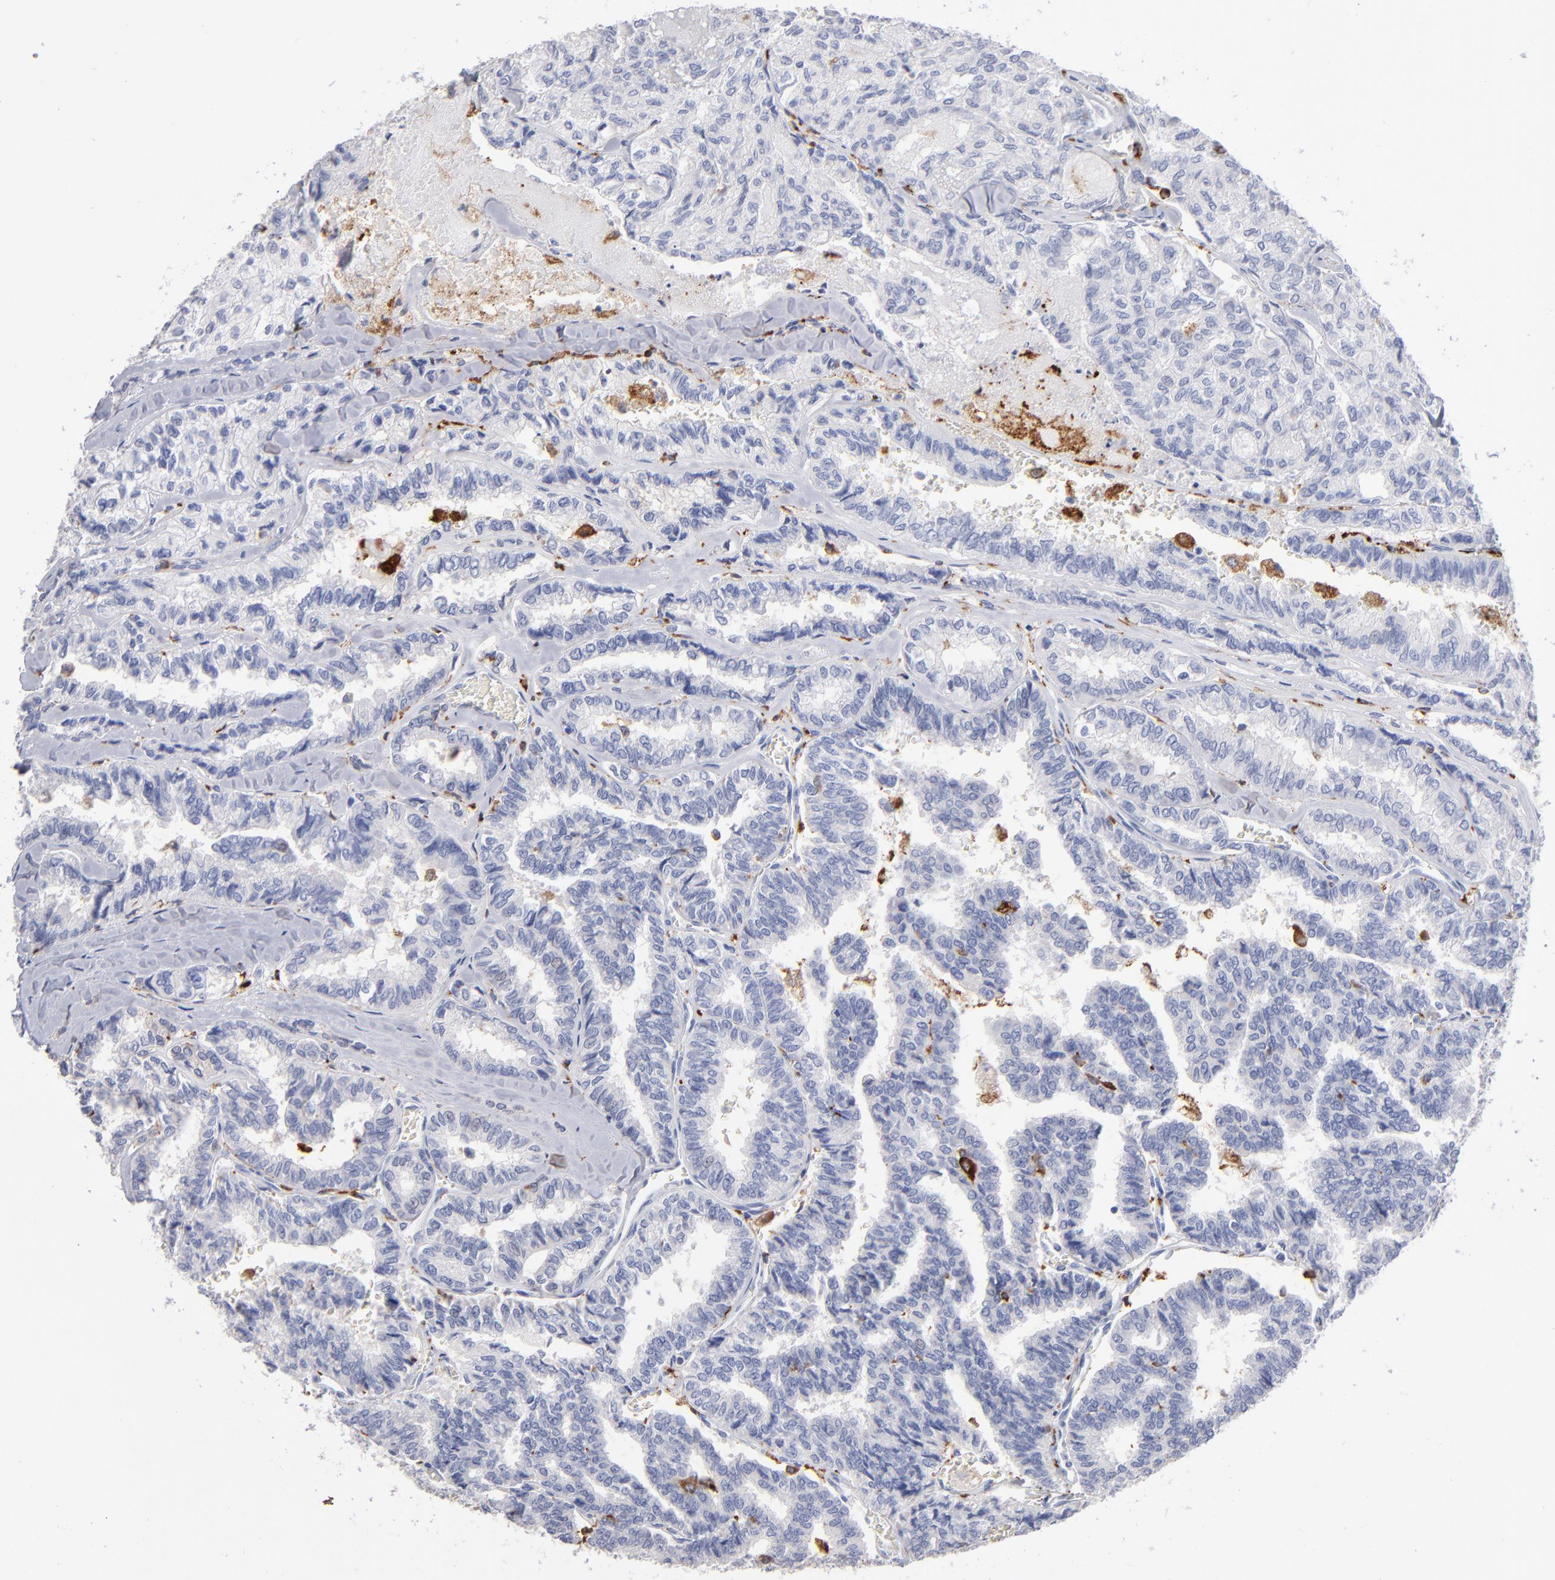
{"staining": {"intensity": "negative", "quantity": "none", "location": "none"}, "tissue": "thyroid cancer", "cell_type": "Tumor cells", "image_type": "cancer", "snomed": [{"axis": "morphology", "description": "Papillary adenocarcinoma, NOS"}, {"axis": "topography", "description": "Thyroid gland"}], "caption": "The micrograph exhibits no staining of tumor cells in thyroid papillary adenocarcinoma. (Immunohistochemistry (ihc), brightfield microscopy, high magnification).", "gene": "CD180", "patient": {"sex": "female", "age": 35}}